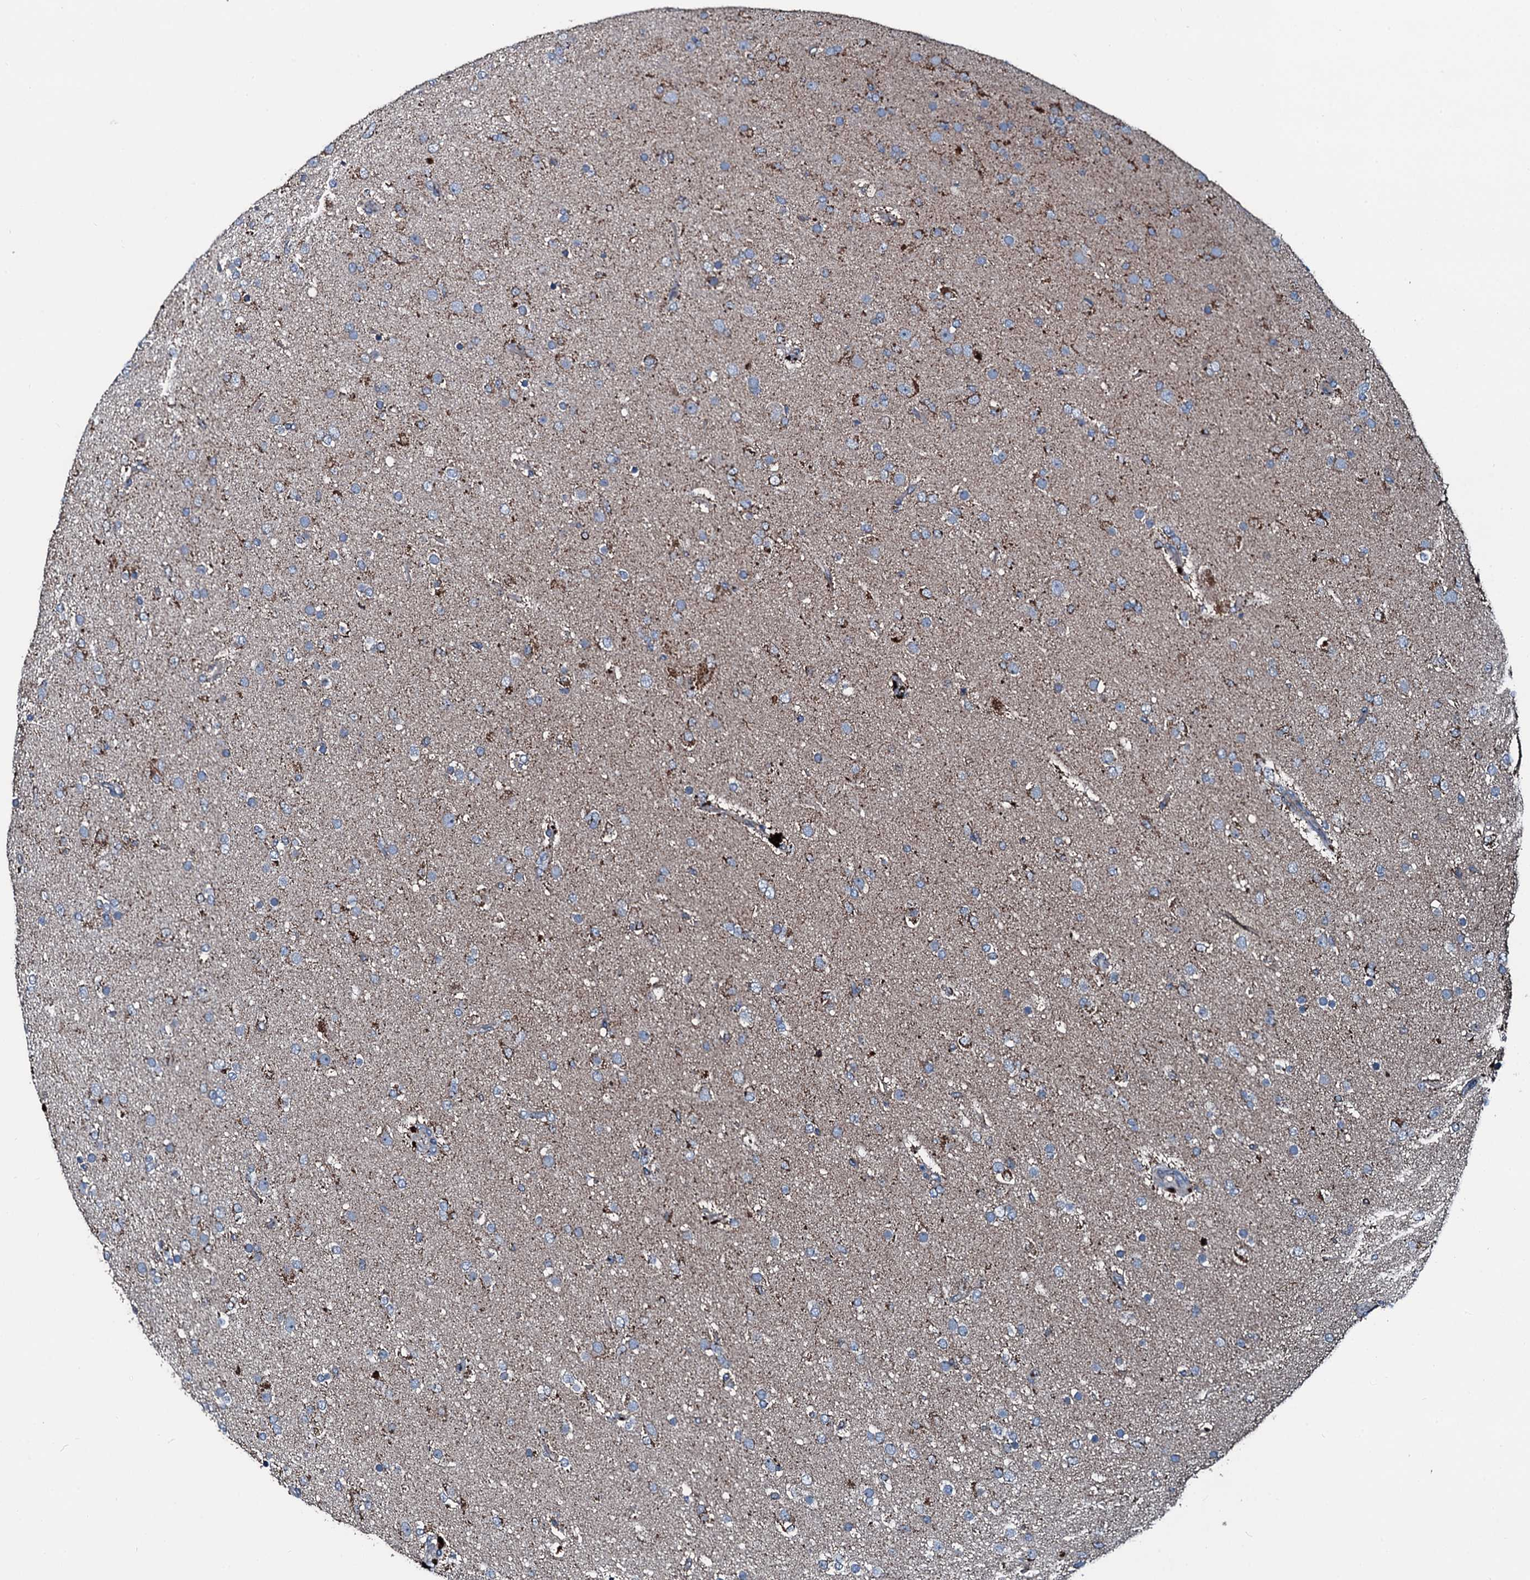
{"staining": {"intensity": "moderate", "quantity": "<25%", "location": "cytoplasmic/membranous"}, "tissue": "glioma", "cell_type": "Tumor cells", "image_type": "cancer", "snomed": [{"axis": "morphology", "description": "Glioma, malignant, Low grade"}, {"axis": "topography", "description": "Brain"}], "caption": "Malignant glioma (low-grade) tissue displays moderate cytoplasmic/membranous expression in about <25% of tumor cells The staining is performed using DAB brown chromogen to label protein expression. The nuclei are counter-stained blue using hematoxylin.", "gene": "ACSS3", "patient": {"sex": "male", "age": 65}}